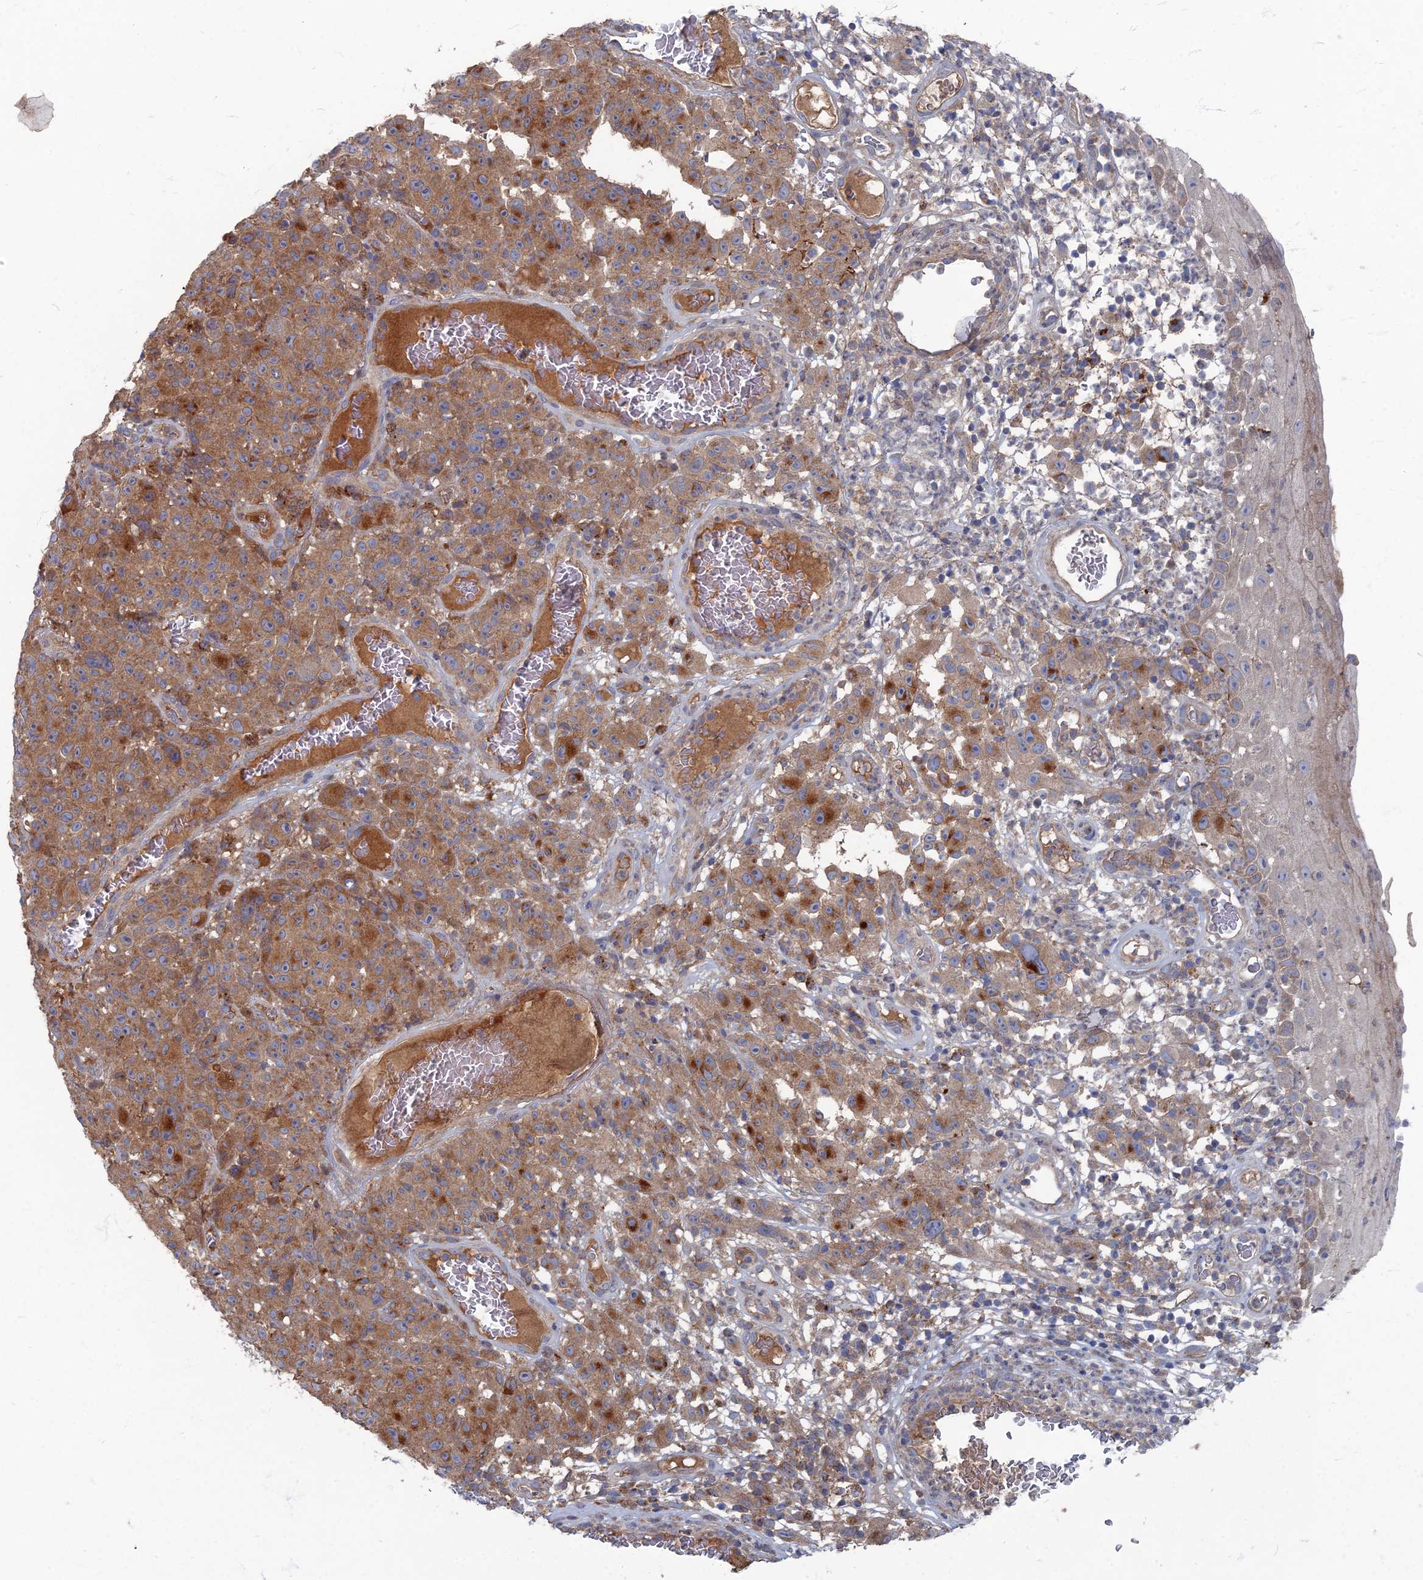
{"staining": {"intensity": "moderate", "quantity": ">75%", "location": "cytoplasmic/membranous"}, "tissue": "melanoma", "cell_type": "Tumor cells", "image_type": "cancer", "snomed": [{"axis": "morphology", "description": "Malignant melanoma, NOS"}, {"axis": "topography", "description": "Skin"}], "caption": "A brown stain highlights moderate cytoplasmic/membranous staining of a protein in human malignant melanoma tumor cells.", "gene": "PPCDC", "patient": {"sex": "female", "age": 82}}